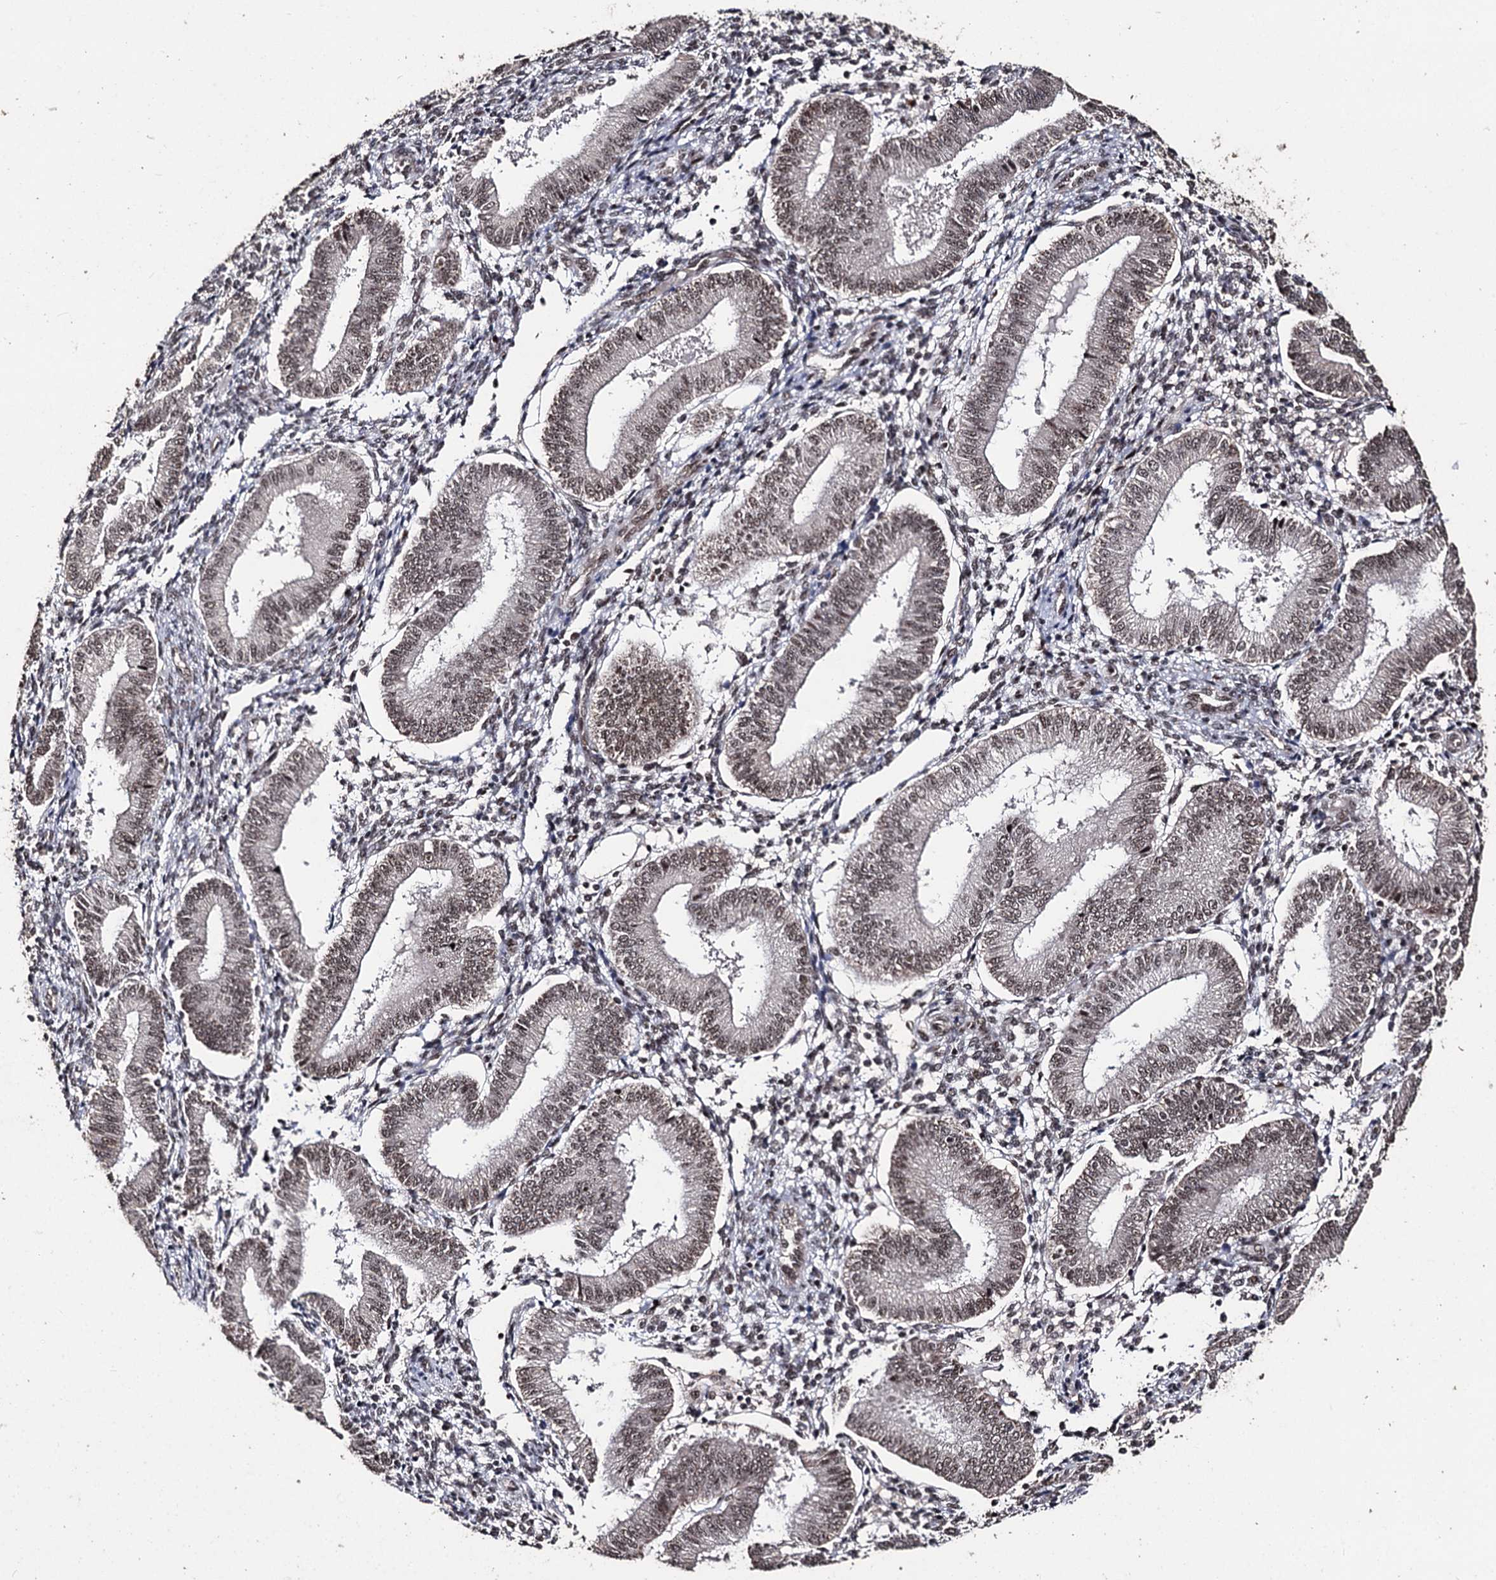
{"staining": {"intensity": "moderate", "quantity": "25%-75%", "location": "nuclear"}, "tissue": "endometrium", "cell_type": "Cells in endometrial stroma", "image_type": "normal", "snomed": [{"axis": "morphology", "description": "Normal tissue, NOS"}, {"axis": "topography", "description": "Endometrium"}], "caption": "The image shows immunohistochemical staining of benign endometrium. There is moderate nuclear staining is appreciated in approximately 25%-75% of cells in endometrial stroma.", "gene": "U2SURP", "patient": {"sex": "female", "age": 39}}